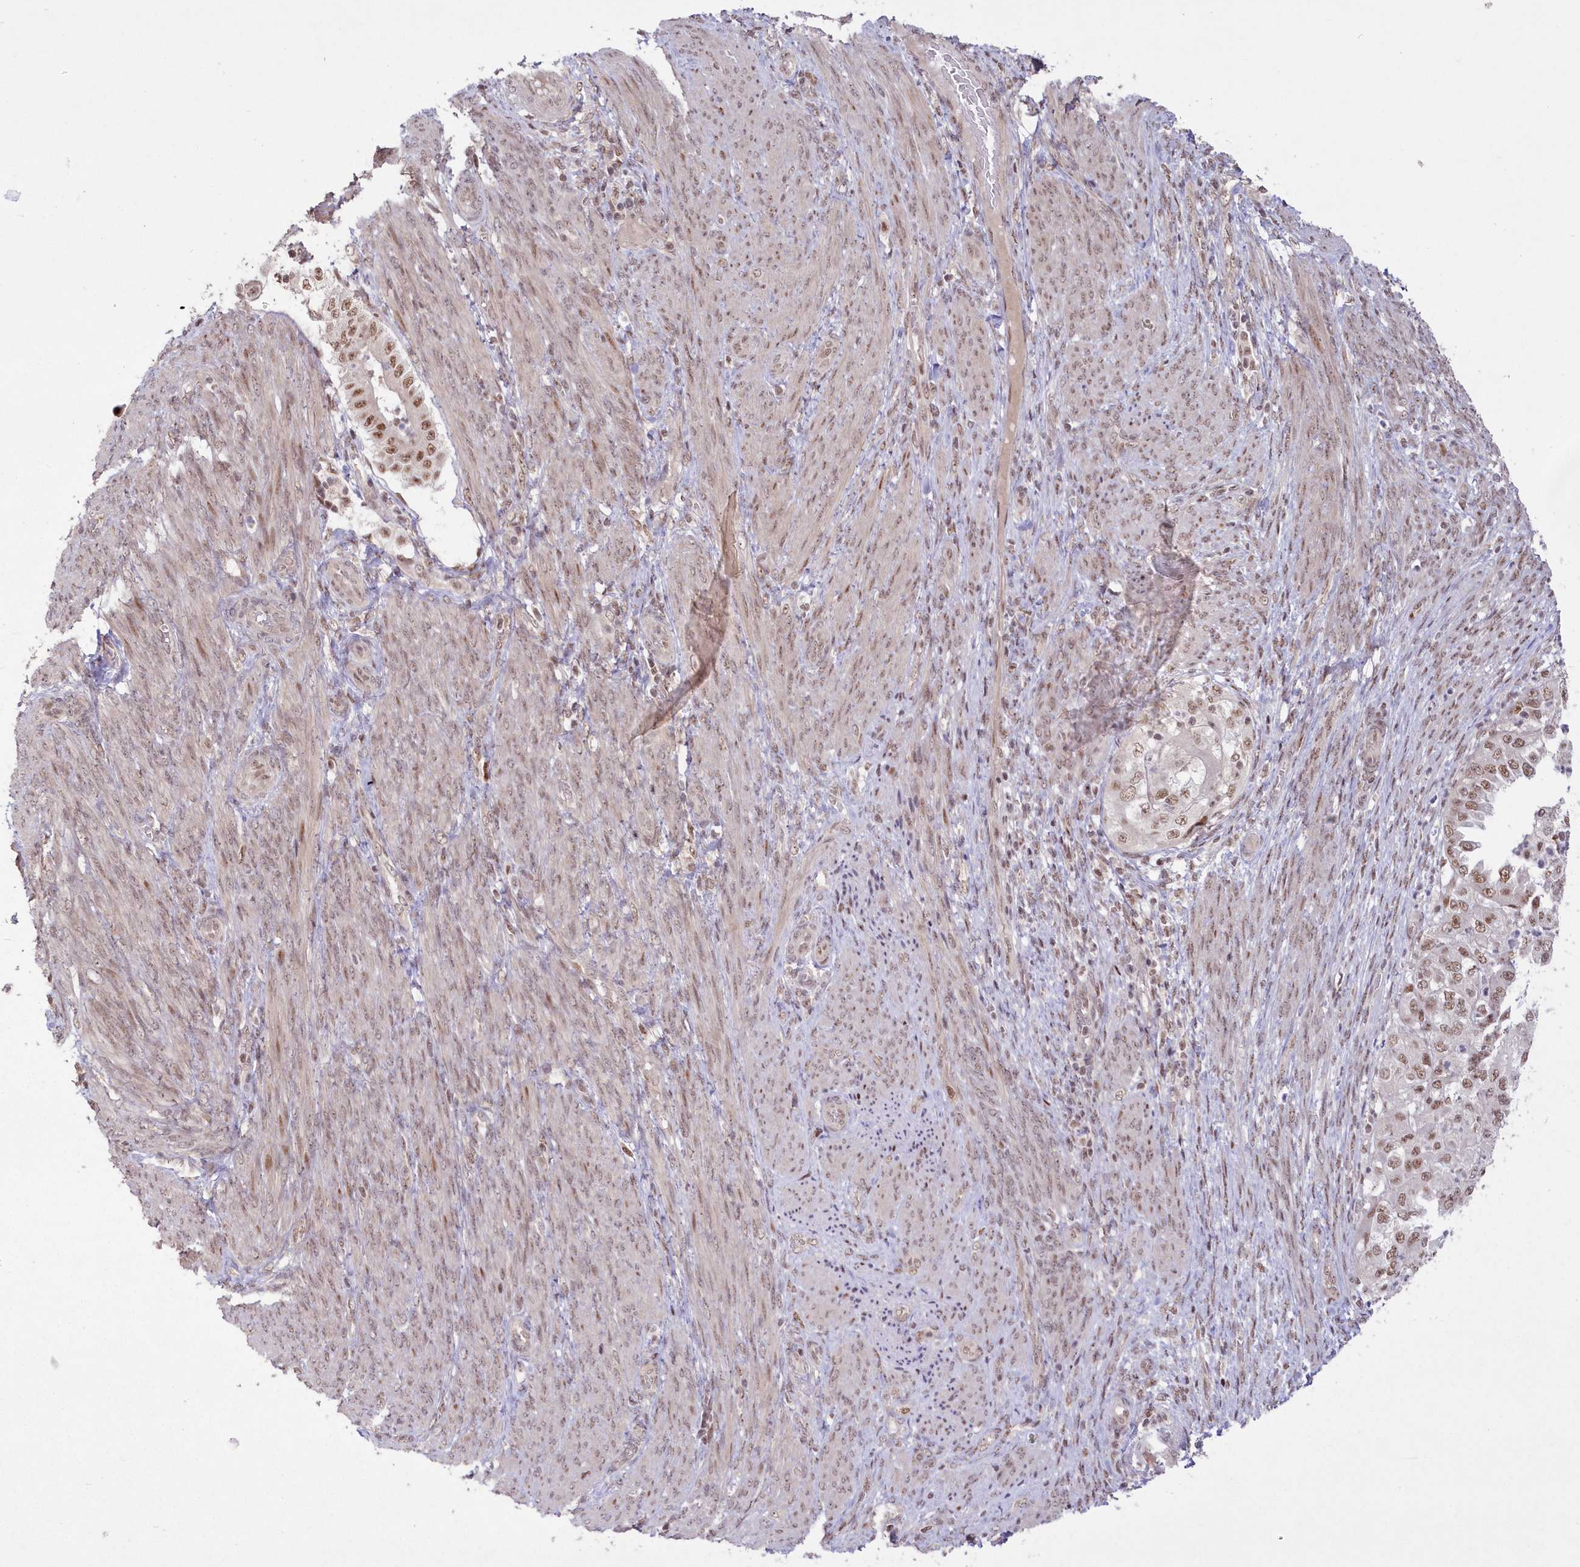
{"staining": {"intensity": "moderate", "quantity": ">75%", "location": "nuclear"}, "tissue": "endometrial cancer", "cell_type": "Tumor cells", "image_type": "cancer", "snomed": [{"axis": "morphology", "description": "Adenocarcinoma, NOS"}, {"axis": "topography", "description": "Endometrium"}], "caption": "A medium amount of moderate nuclear expression is seen in about >75% of tumor cells in endometrial adenocarcinoma tissue.", "gene": "WBP1L", "patient": {"sex": "female", "age": 85}}